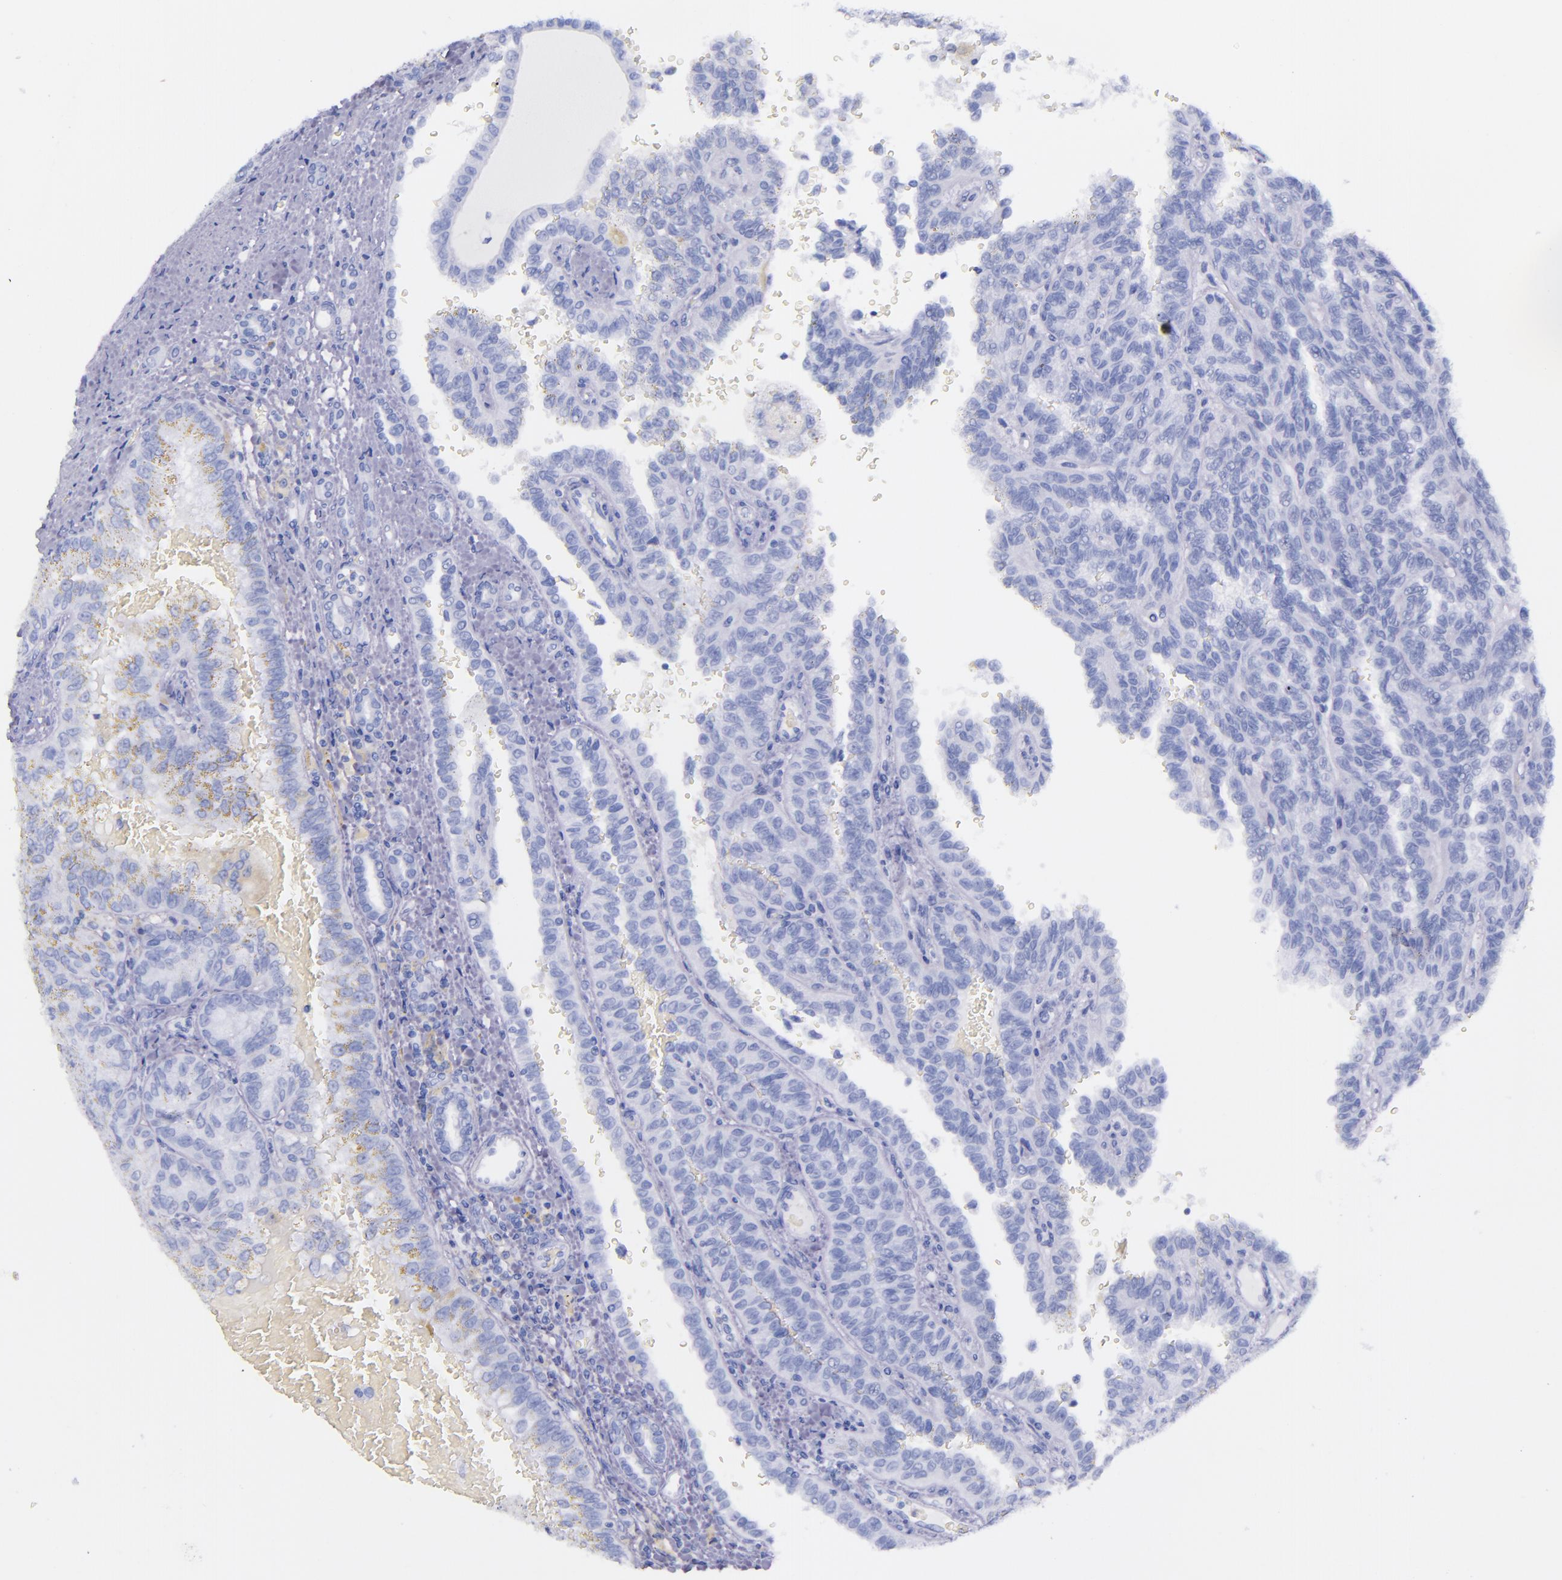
{"staining": {"intensity": "negative", "quantity": "none", "location": "none"}, "tissue": "renal cancer", "cell_type": "Tumor cells", "image_type": "cancer", "snomed": [{"axis": "morphology", "description": "Inflammation, NOS"}, {"axis": "morphology", "description": "Adenocarcinoma, NOS"}, {"axis": "topography", "description": "Kidney"}], "caption": "IHC of human renal cancer (adenocarcinoma) demonstrates no expression in tumor cells. The staining is performed using DAB brown chromogen with nuclei counter-stained in using hematoxylin.", "gene": "LAG3", "patient": {"sex": "male", "age": 68}}